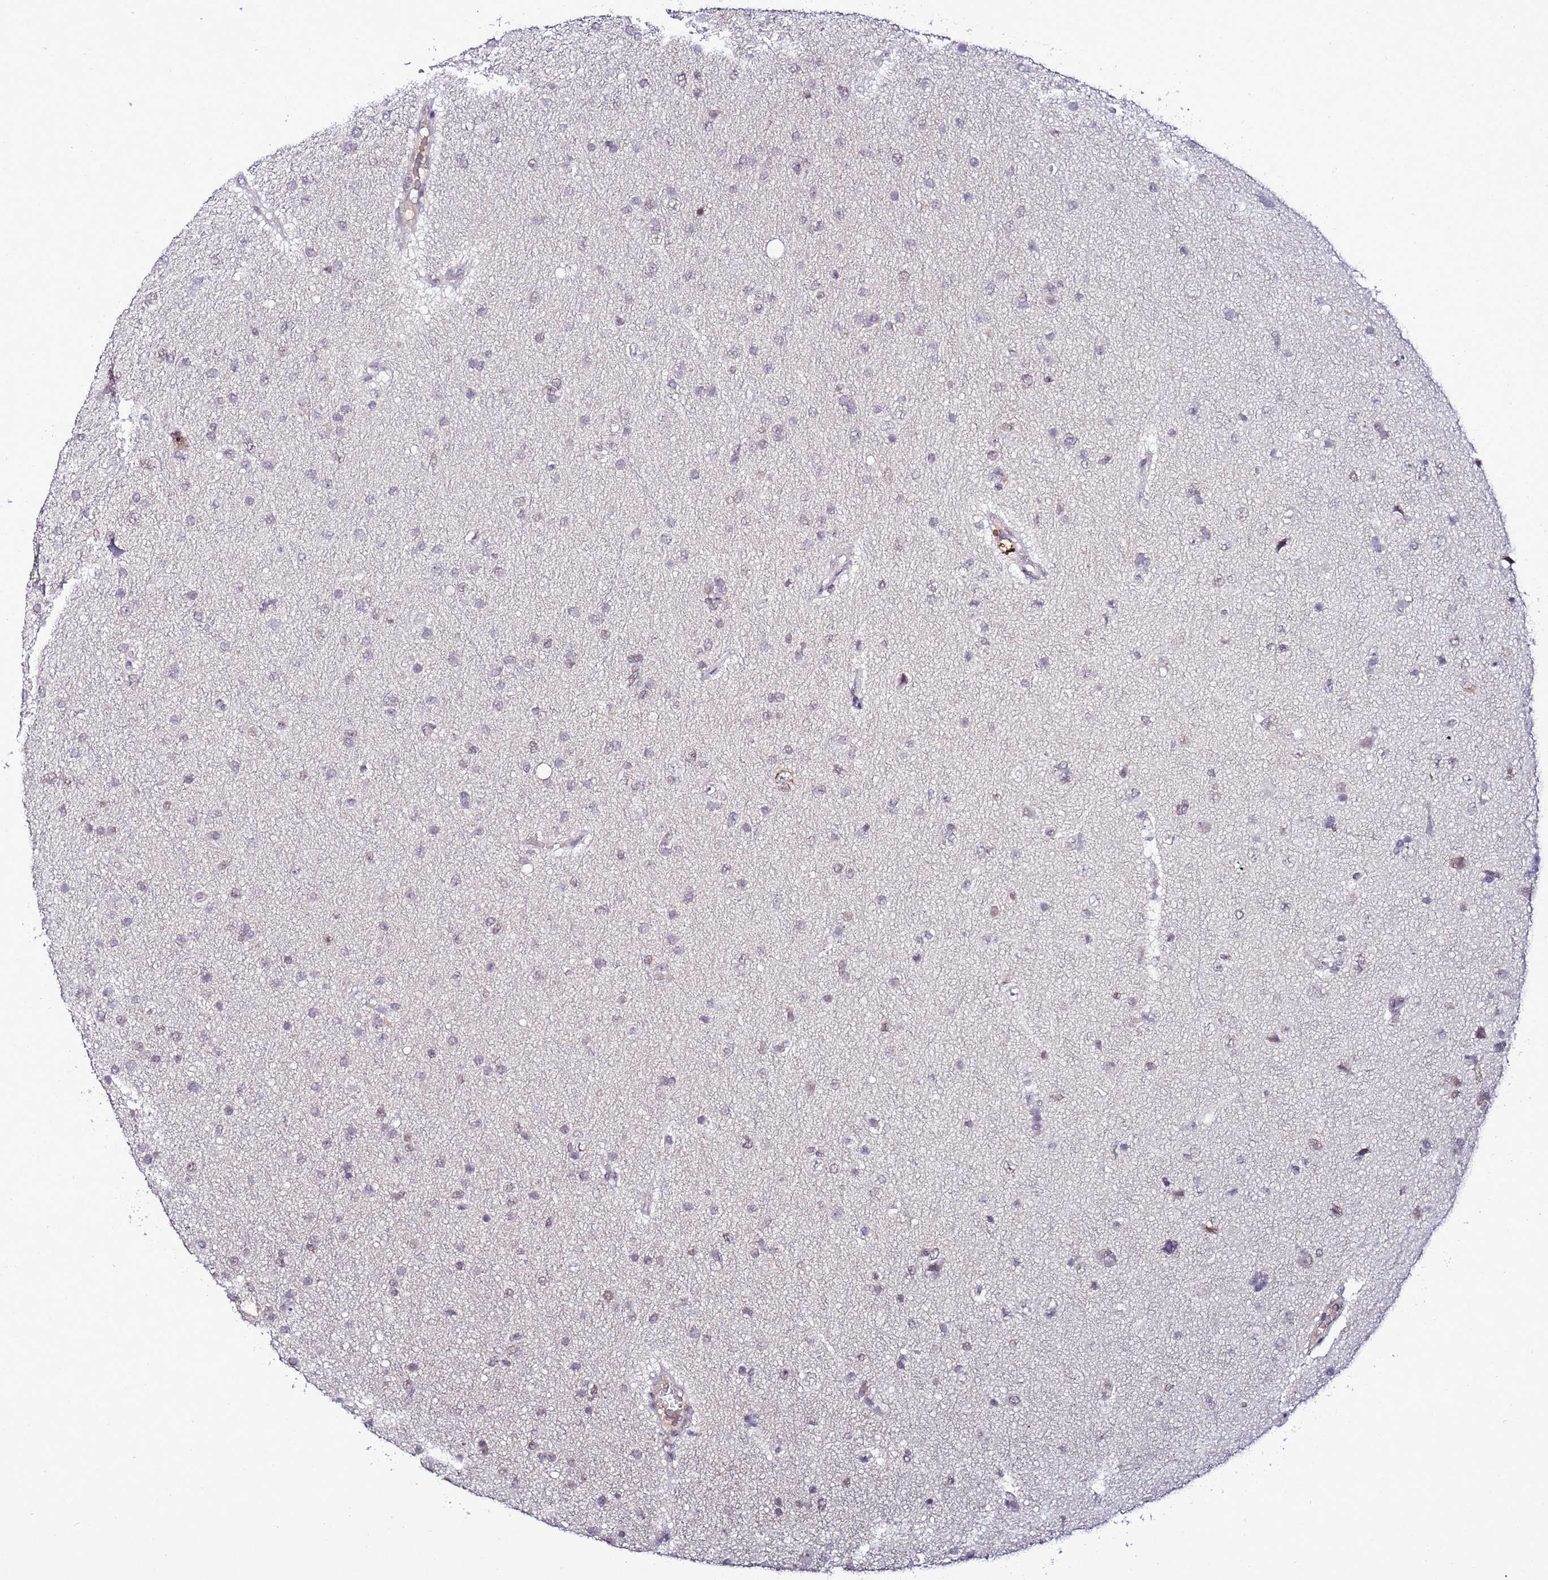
{"staining": {"intensity": "negative", "quantity": "none", "location": "none"}, "tissue": "glioma", "cell_type": "Tumor cells", "image_type": "cancer", "snomed": [{"axis": "morphology", "description": "Glioma, malignant, Low grade"}, {"axis": "topography", "description": "Cerebral cortex"}], "caption": "Micrograph shows no significant protein positivity in tumor cells of malignant low-grade glioma.", "gene": "PSMA7", "patient": {"sex": "female", "age": 39}}